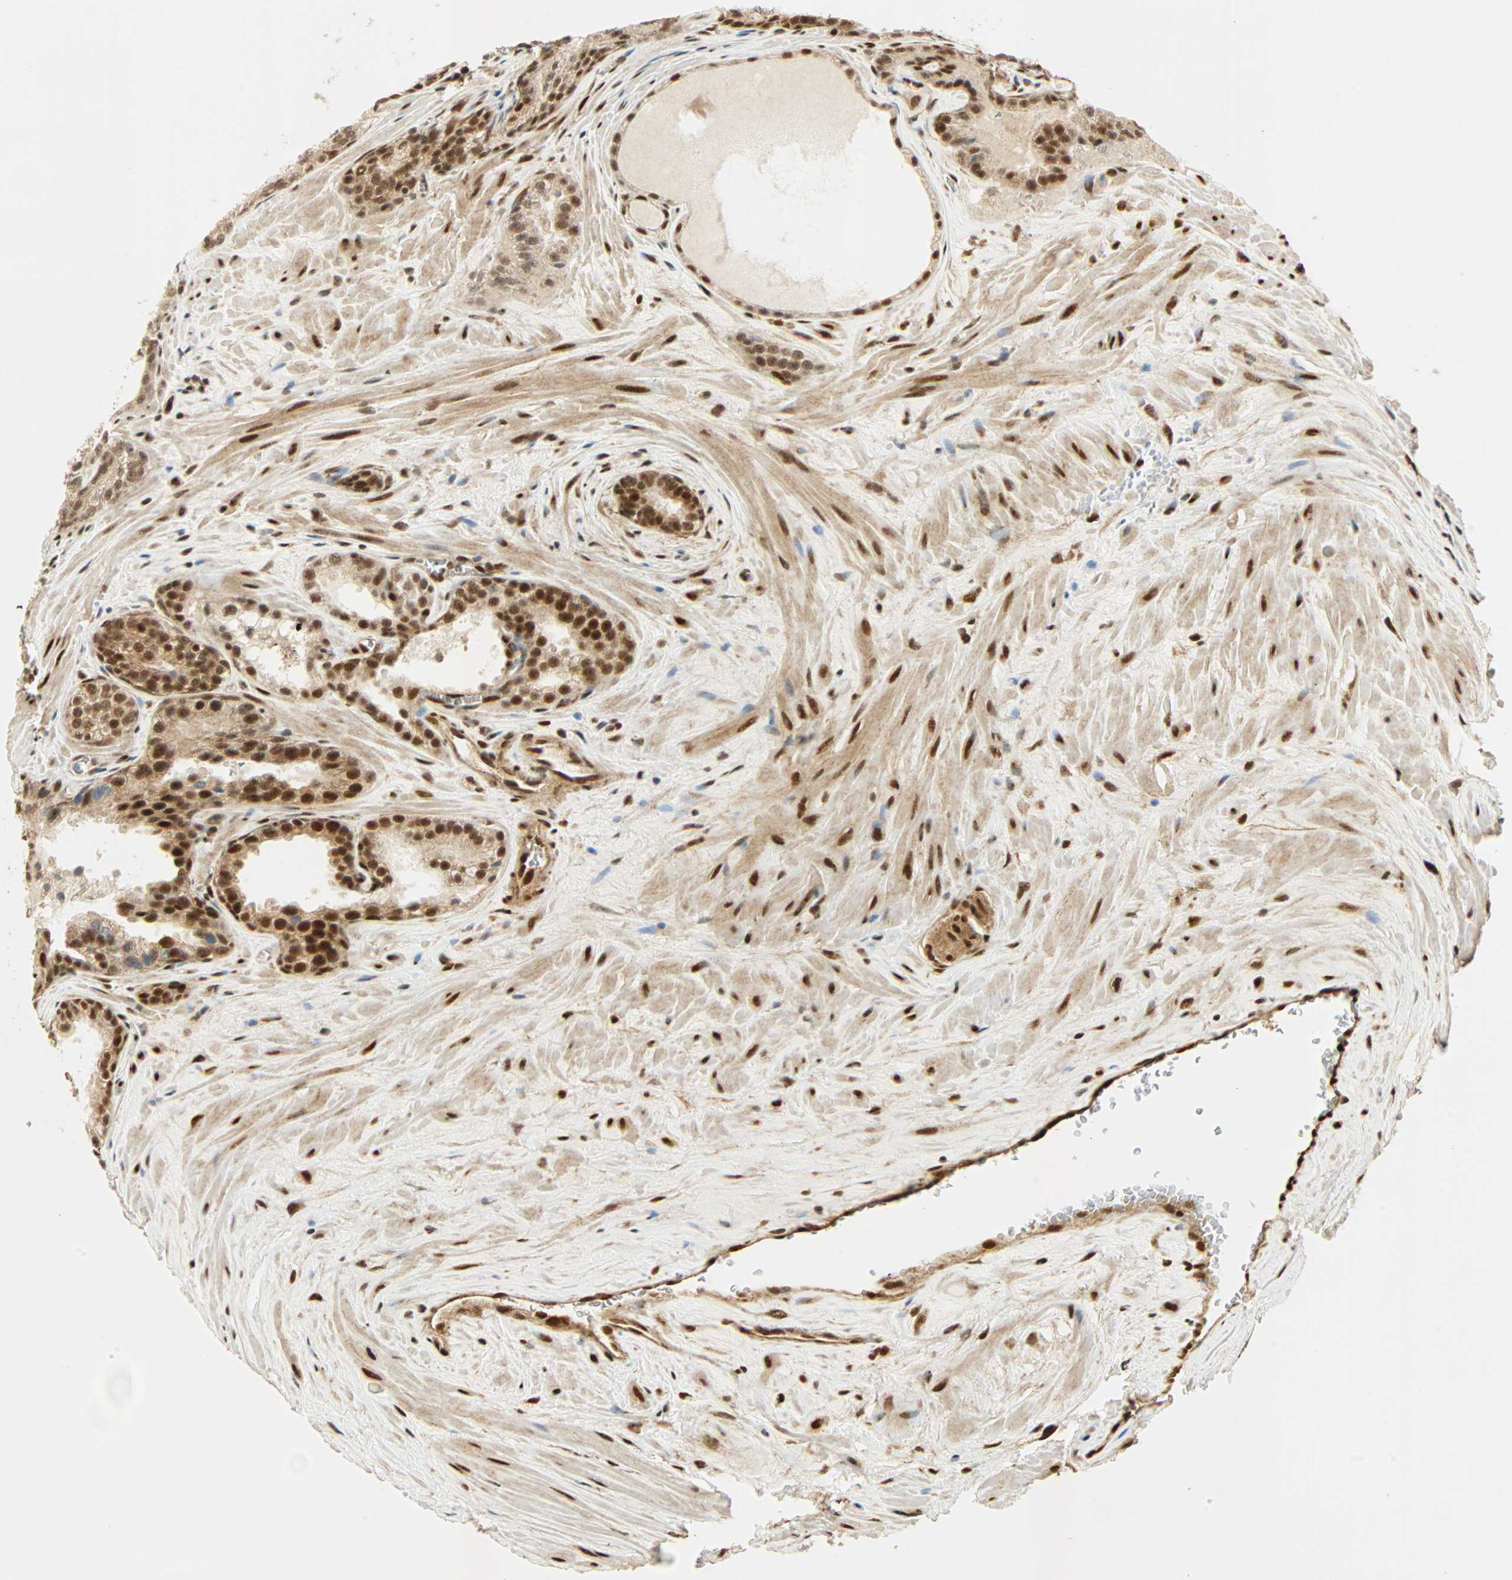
{"staining": {"intensity": "strong", "quantity": ">75%", "location": "cytoplasmic/membranous,nuclear"}, "tissue": "prostate cancer", "cell_type": "Tumor cells", "image_type": "cancer", "snomed": [{"axis": "morphology", "description": "Adenocarcinoma, Low grade"}, {"axis": "topography", "description": "Prostate"}], "caption": "Strong cytoplasmic/membranous and nuclear protein staining is identified in about >75% of tumor cells in prostate adenocarcinoma (low-grade).", "gene": "PNPLA6", "patient": {"sex": "male", "age": 60}}